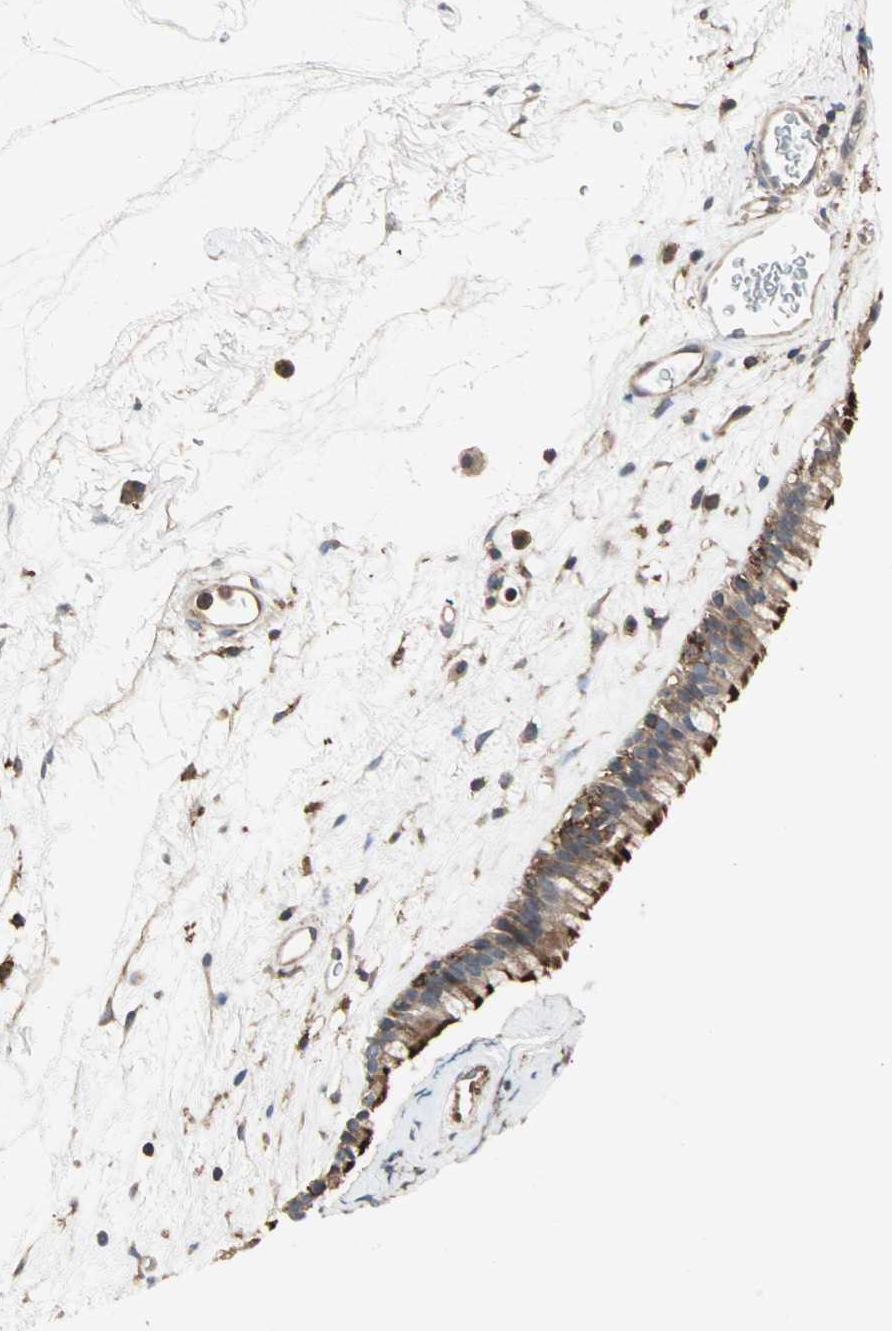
{"staining": {"intensity": "strong", "quantity": ">75%", "location": "cytoplasmic/membranous"}, "tissue": "nasopharynx", "cell_type": "Respiratory epithelial cells", "image_type": "normal", "snomed": [{"axis": "morphology", "description": "Normal tissue, NOS"}, {"axis": "morphology", "description": "Inflammation, NOS"}, {"axis": "topography", "description": "Nasopharynx"}], "caption": "Immunohistochemistry (IHC) micrograph of normal nasopharynx: human nasopharynx stained using immunohistochemistry (IHC) demonstrates high levels of strong protein expression localized specifically in the cytoplasmic/membranous of respiratory epithelial cells, appearing as a cytoplasmic/membranous brown color.", "gene": "GNAI2", "patient": {"sex": "male", "age": 48}}